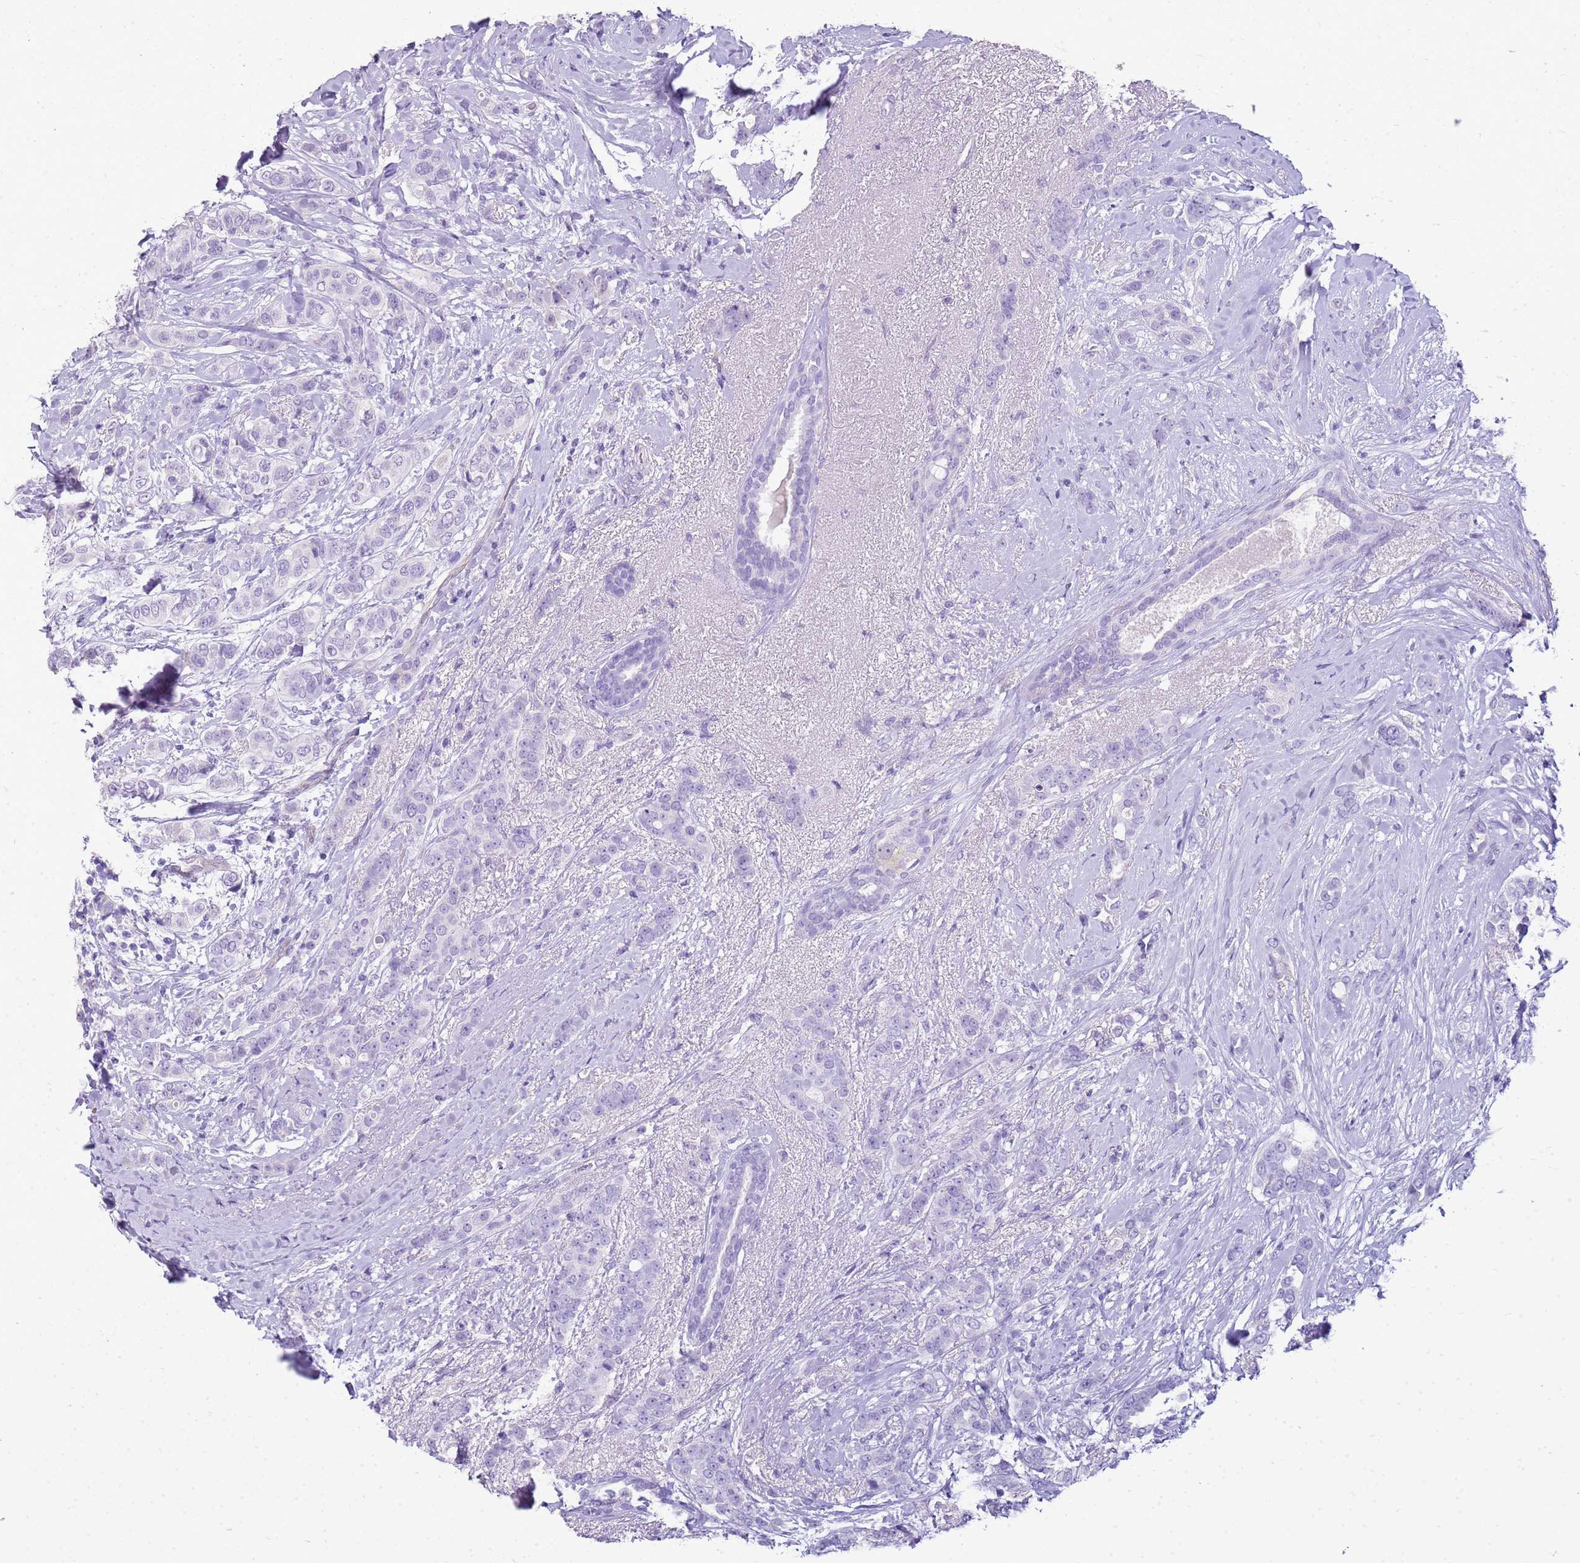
{"staining": {"intensity": "negative", "quantity": "none", "location": "none"}, "tissue": "breast cancer", "cell_type": "Tumor cells", "image_type": "cancer", "snomed": [{"axis": "morphology", "description": "Lobular carcinoma"}, {"axis": "topography", "description": "Breast"}], "caption": "This is a micrograph of IHC staining of breast lobular carcinoma, which shows no staining in tumor cells.", "gene": "SULT1E1", "patient": {"sex": "female", "age": 51}}